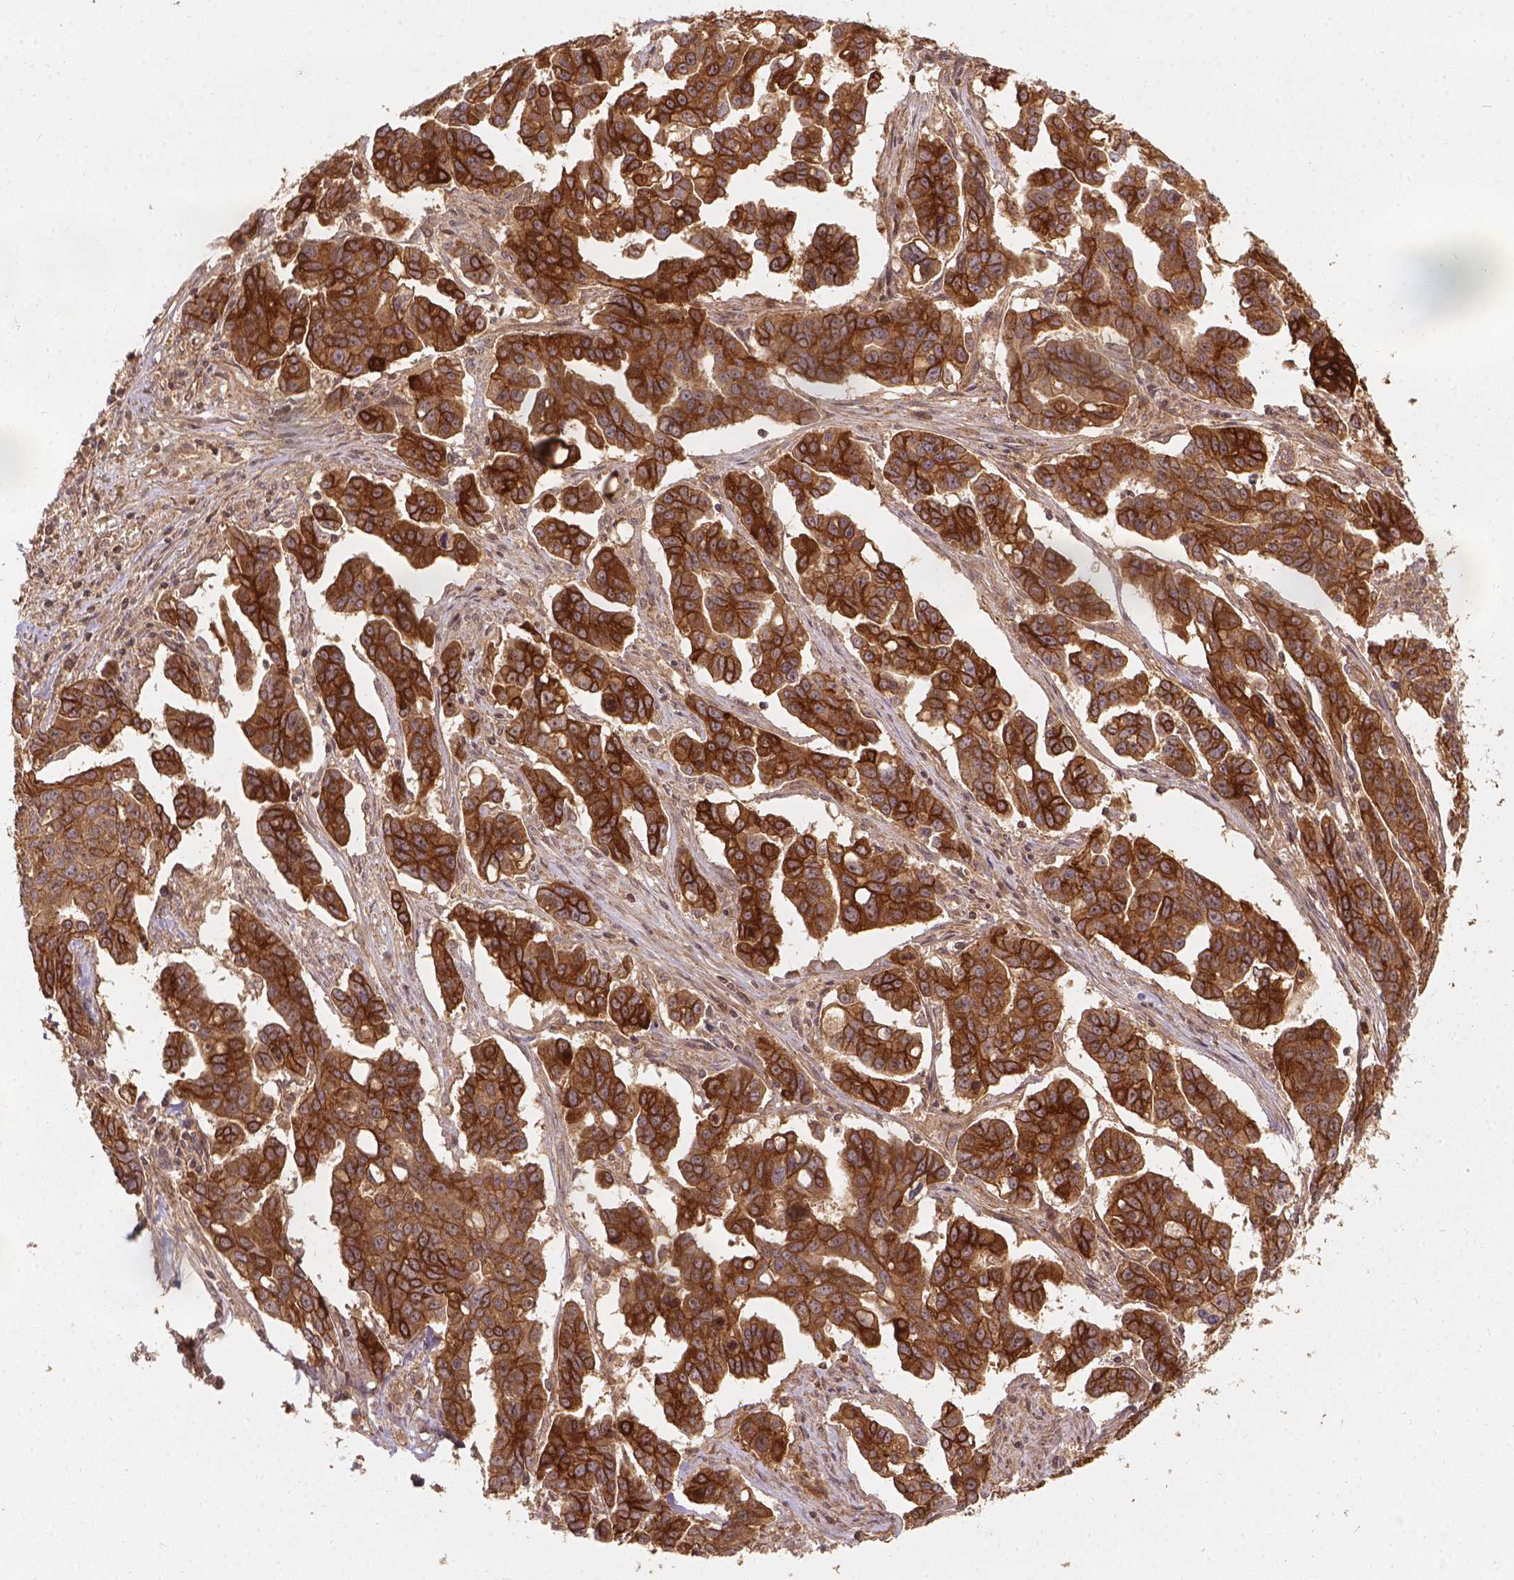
{"staining": {"intensity": "strong", "quantity": ">75%", "location": "cytoplasmic/membranous"}, "tissue": "ovarian cancer", "cell_type": "Tumor cells", "image_type": "cancer", "snomed": [{"axis": "morphology", "description": "Carcinoma, endometroid"}, {"axis": "topography", "description": "Ovary"}], "caption": "Human ovarian cancer stained with a protein marker reveals strong staining in tumor cells.", "gene": "XPR1", "patient": {"sex": "female", "age": 78}}